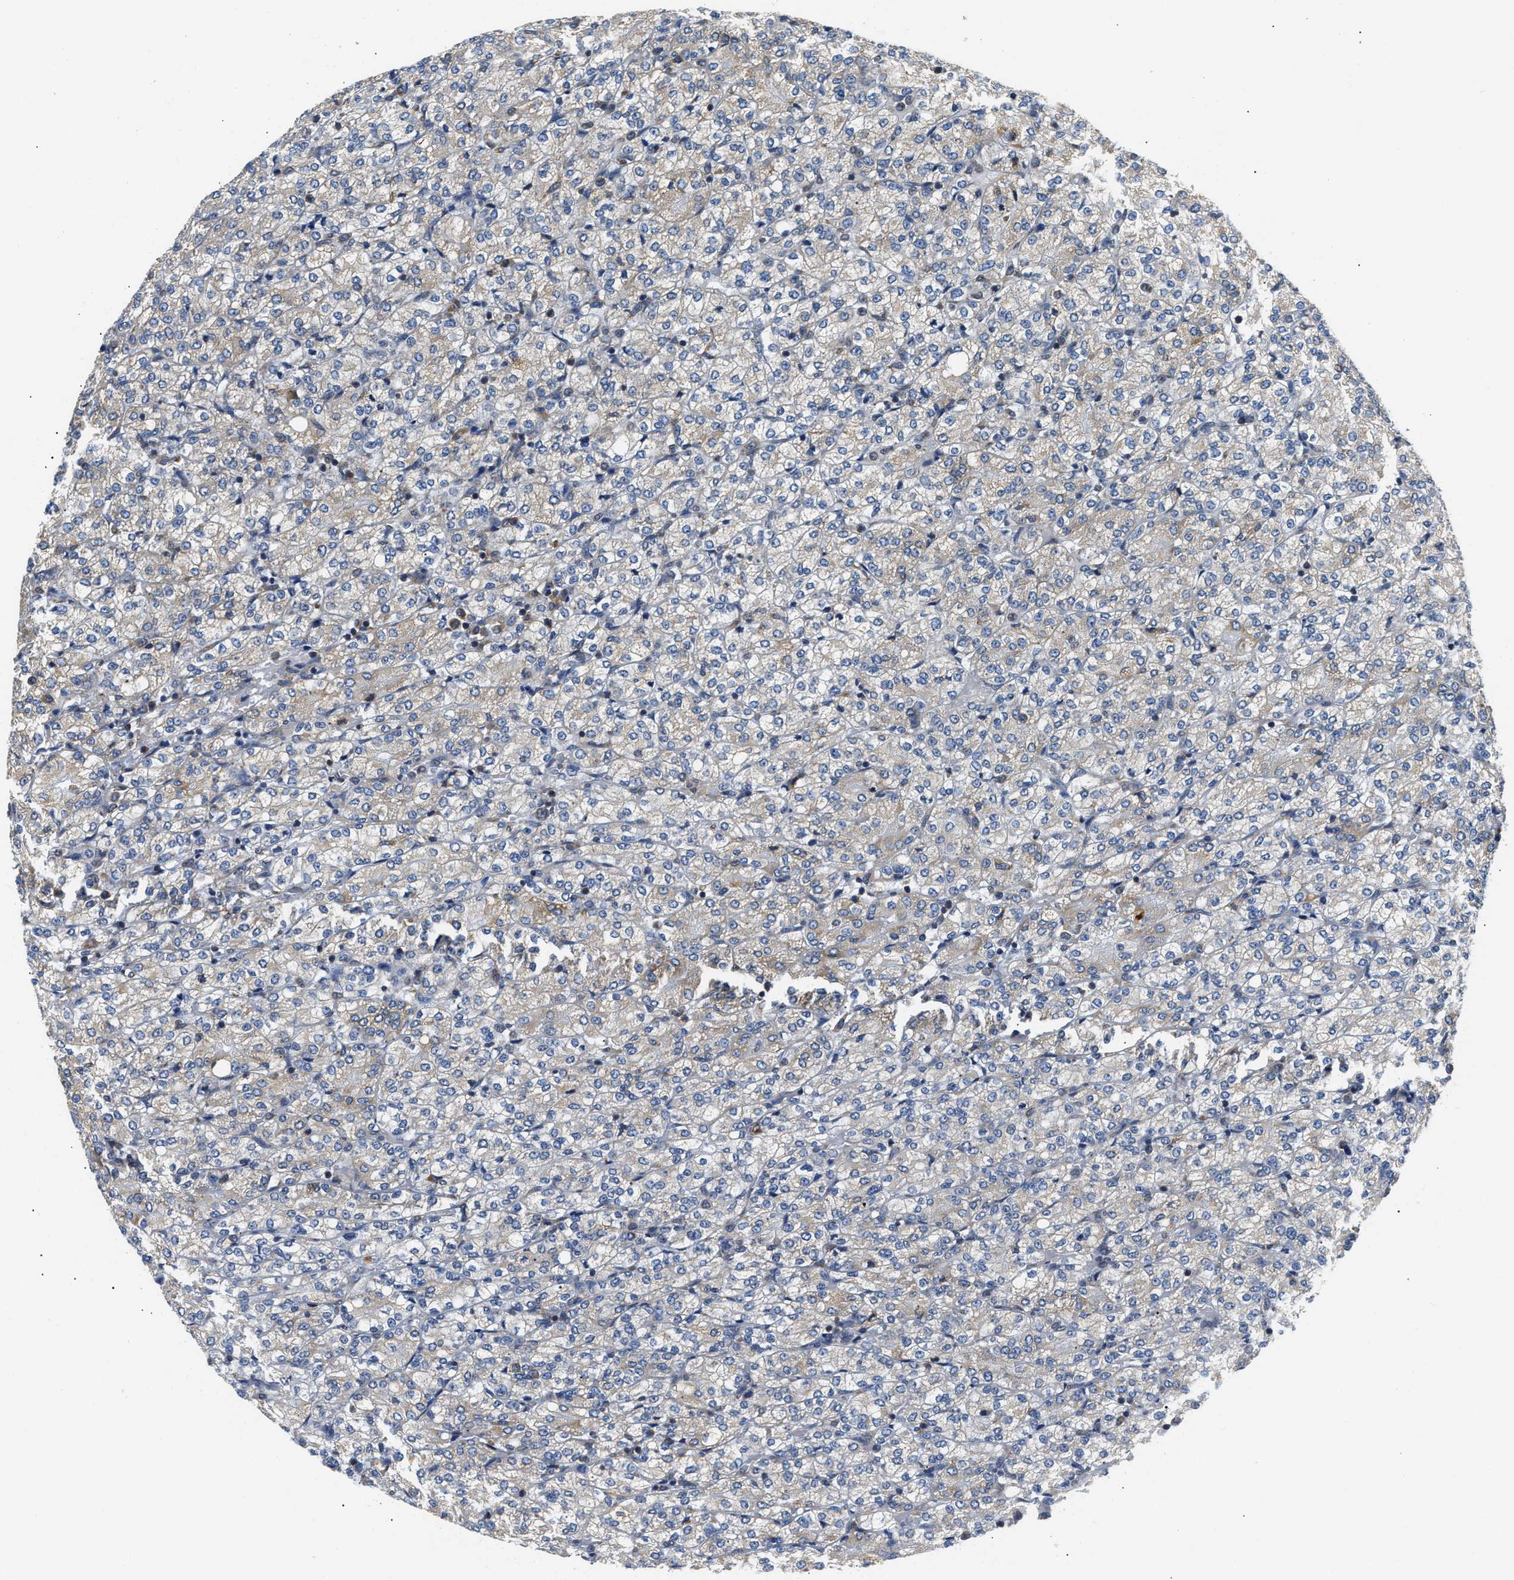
{"staining": {"intensity": "weak", "quantity": "<25%", "location": "cytoplasmic/membranous"}, "tissue": "renal cancer", "cell_type": "Tumor cells", "image_type": "cancer", "snomed": [{"axis": "morphology", "description": "Adenocarcinoma, NOS"}, {"axis": "topography", "description": "Kidney"}], "caption": "The immunohistochemistry image has no significant expression in tumor cells of renal cancer tissue. (DAB immunohistochemistry, high magnification).", "gene": "HDHD3", "patient": {"sex": "male", "age": 77}}